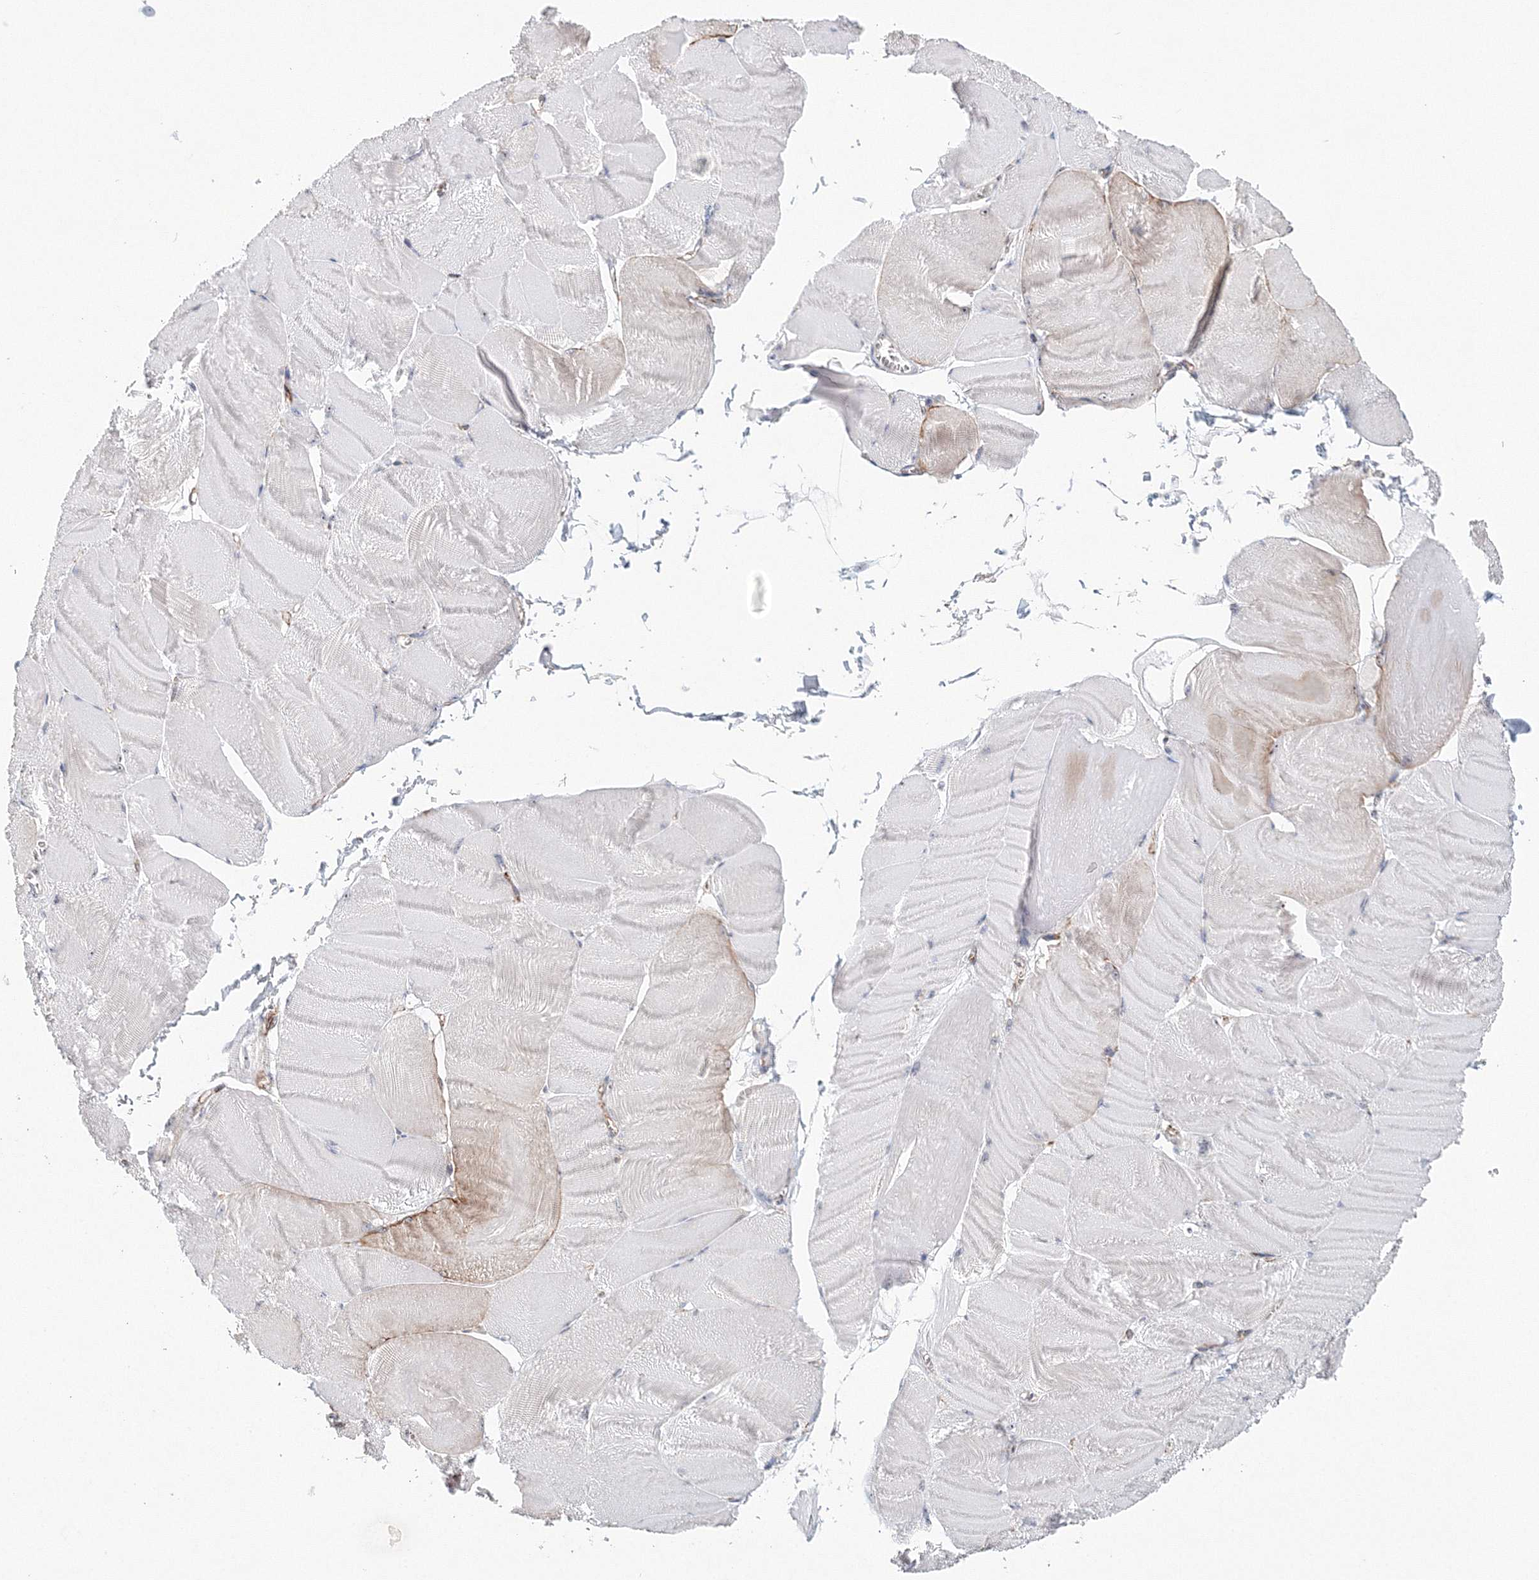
{"staining": {"intensity": "weak", "quantity": "<25%", "location": "cytoplasmic/membranous"}, "tissue": "skeletal muscle", "cell_type": "Myocytes", "image_type": "normal", "snomed": [{"axis": "morphology", "description": "Normal tissue, NOS"}, {"axis": "morphology", "description": "Basal cell carcinoma"}, {"axis": "topography", "description": "Skeletal muscle"}], "caption": "Myocytes show no significant protein expression in benign skeletal muscle.", "gene": "SIRT7", "patient": {"sex": "female", "age": 64}}